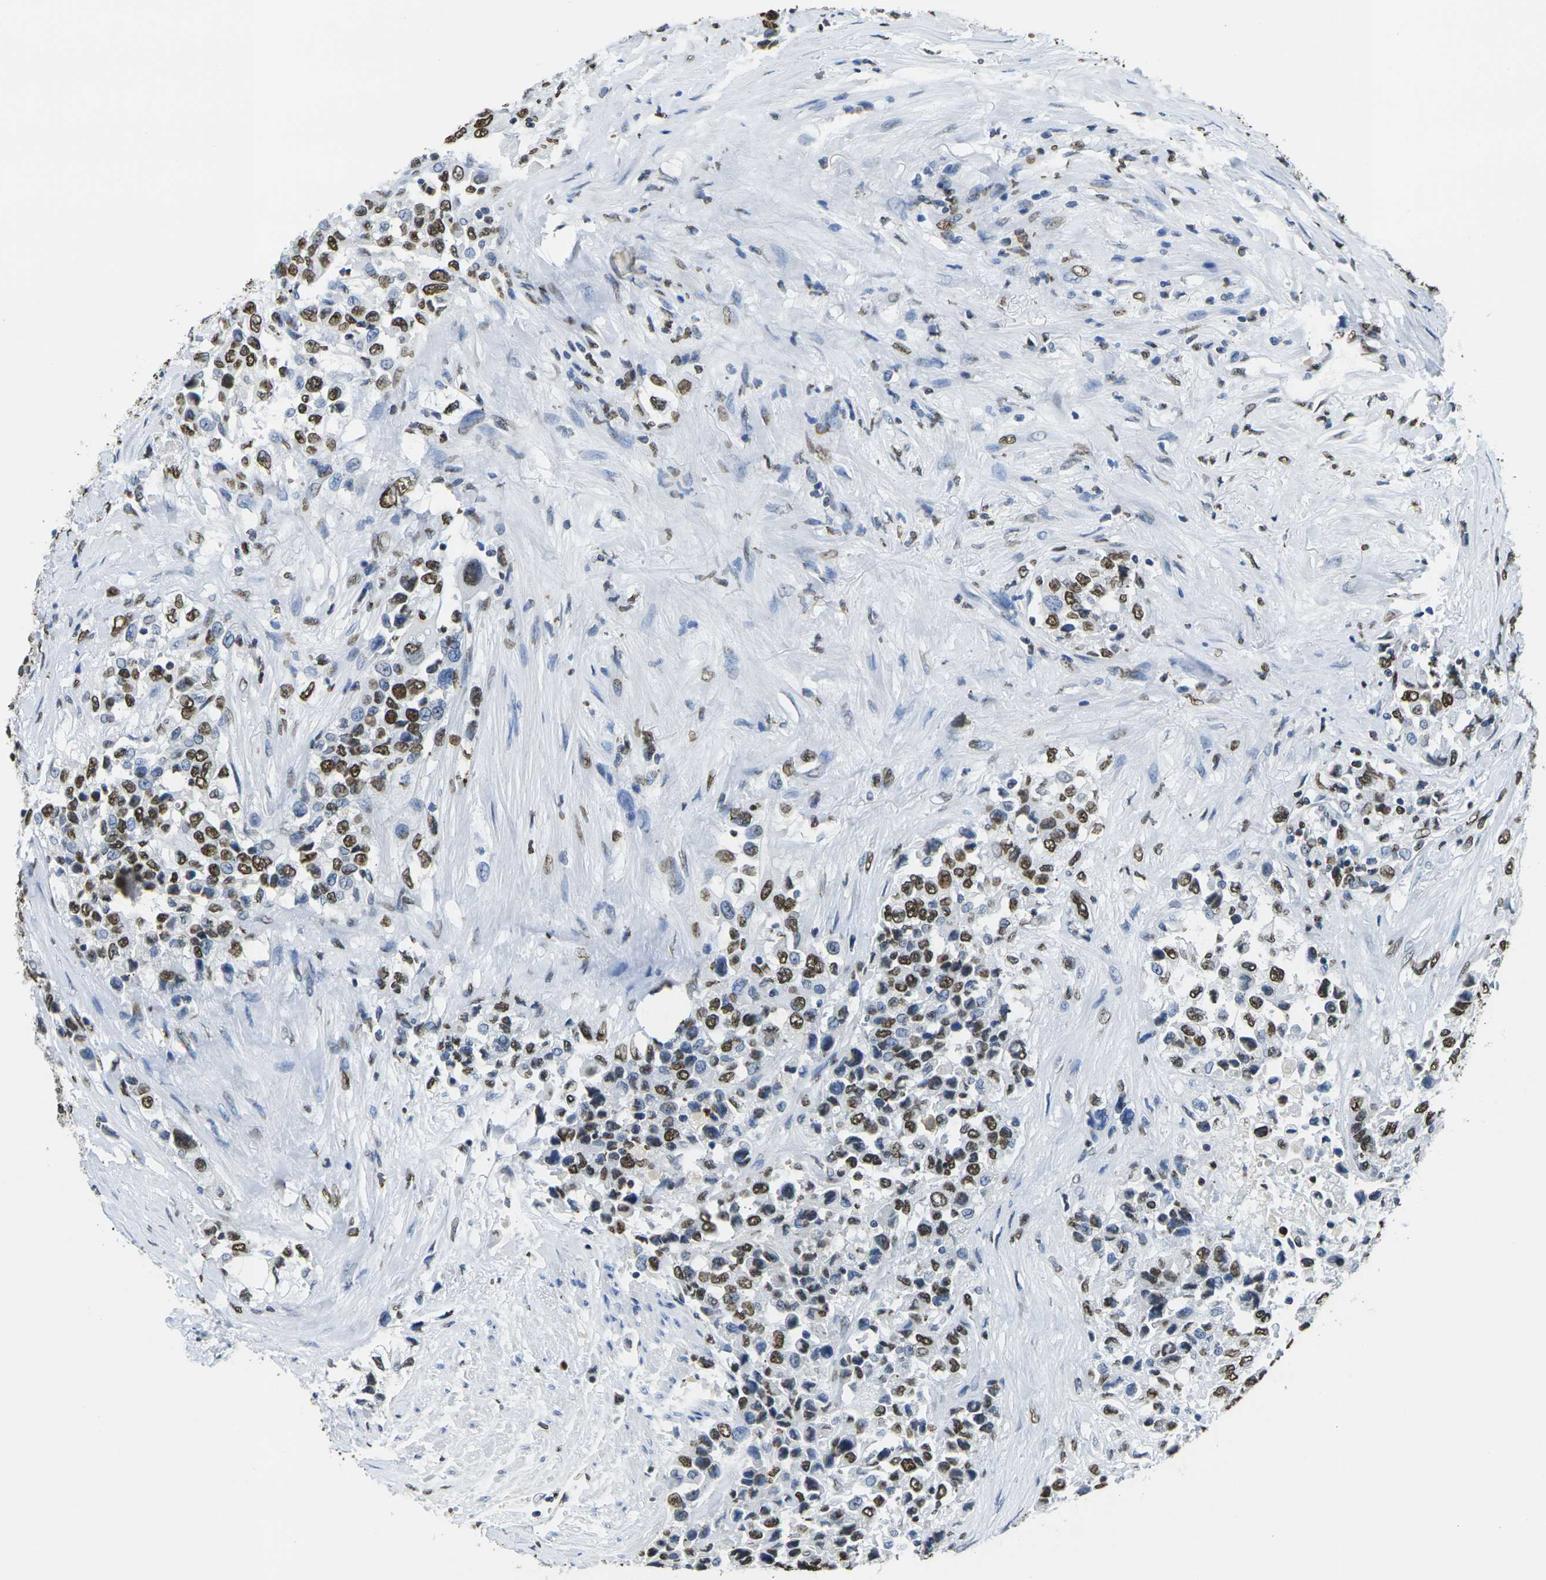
{"staining": {"intensity": "strong", "quantity": "25%-75%", "location": "nuclear"}, "tissue": "urothelial cancer", "cell_type": "Tumor cells", "image_type": "cancer", "snomed": [{"axis": "morphology", "description": "Urothelial carcinoma, High grade"}, {"axis": "topography", "description": "Urinary bladder"}], "caption": "This micrograph reveals urothelial carcinoma (high-grade) stained with immunohistochemistry (IHC) to label a protein in brown. The nuclear of tumor cells show strong positivity for the protein. Nuclei are counter-stained blue.", "gene": "DRAXIN", "patient": {"sex": "female", "age": 80}}